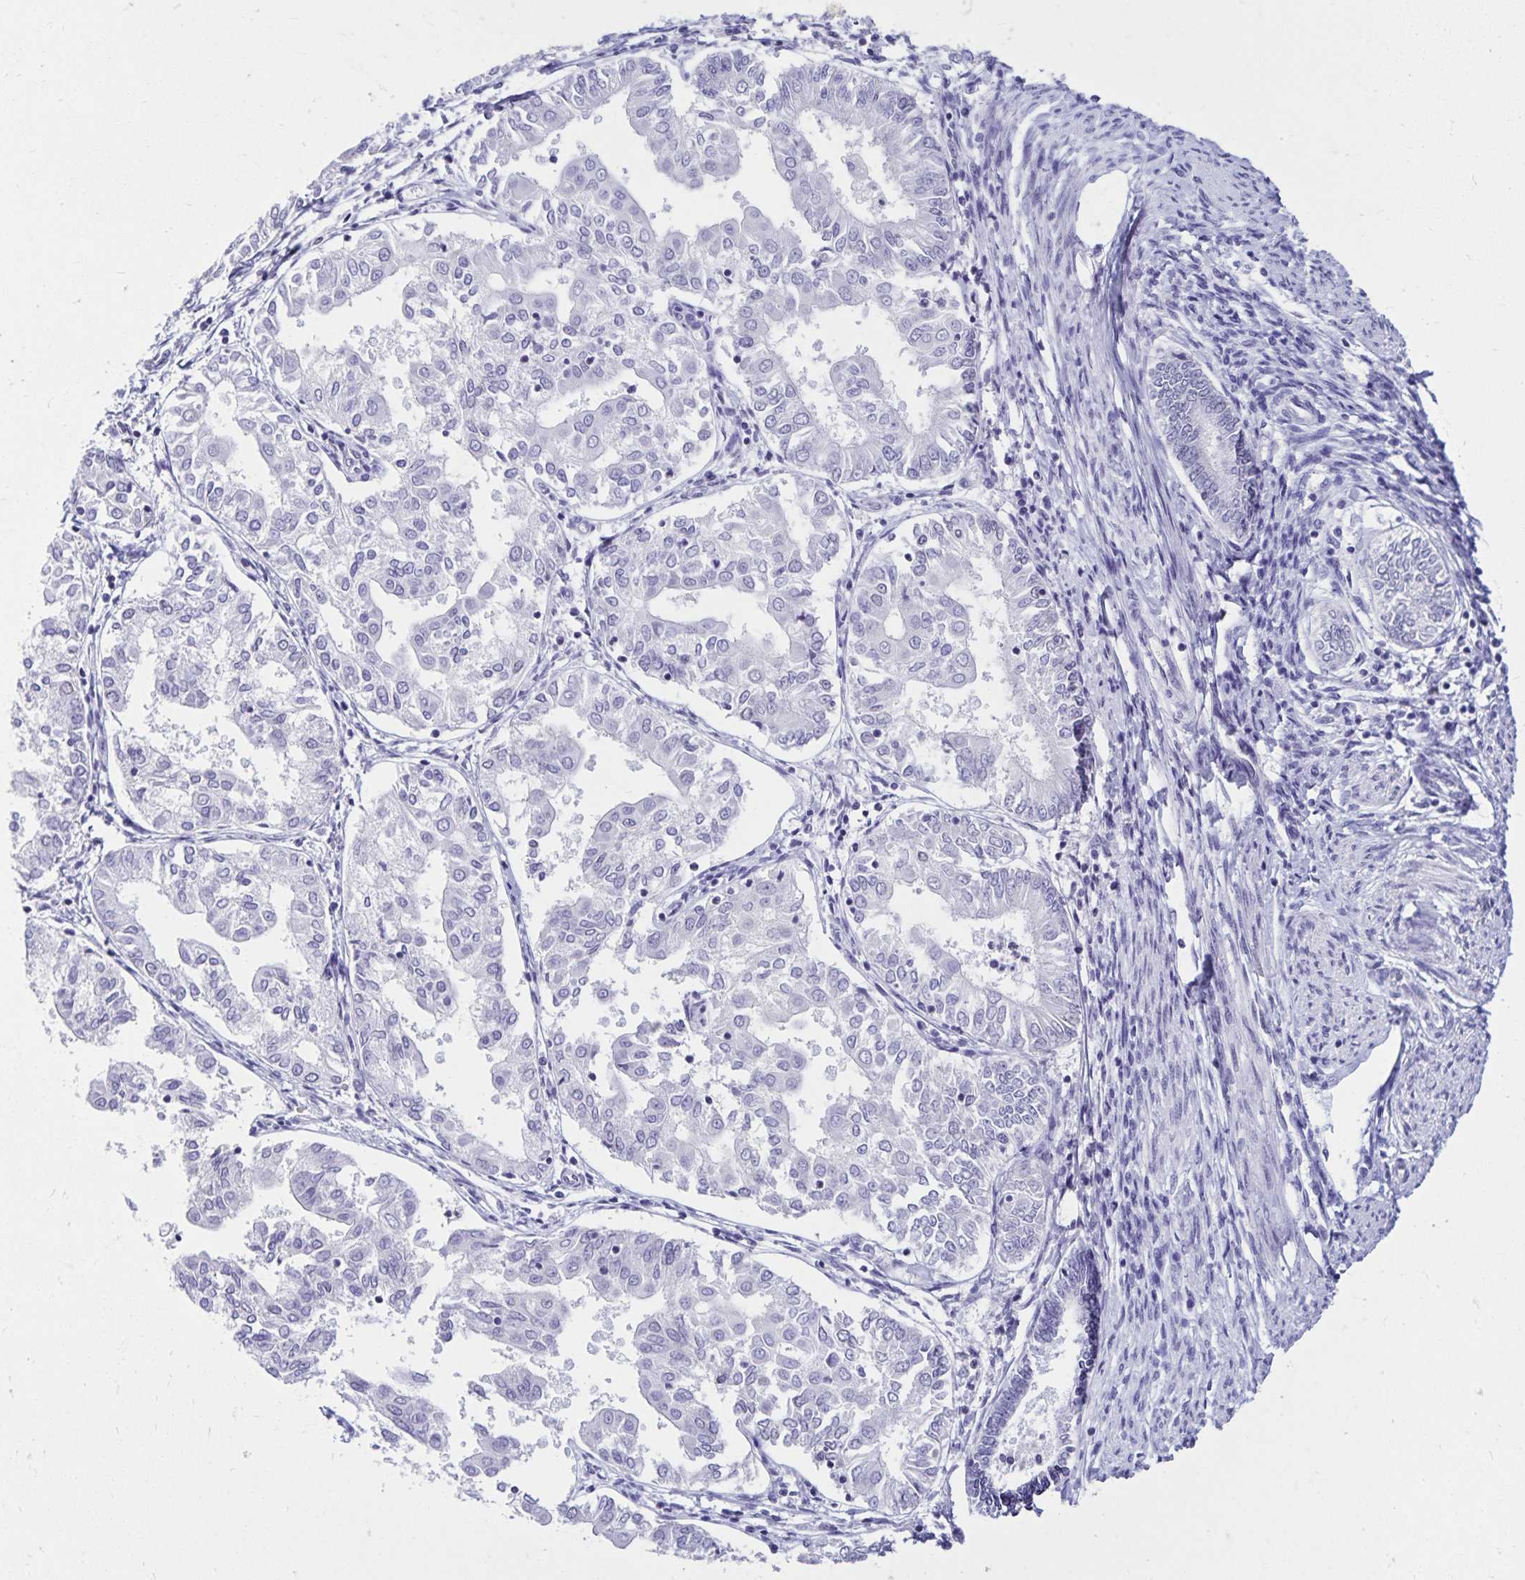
{"staining": {"intensity": "negative", "quantity": "none", "location": "none"}, "tissue": "endometrial cancer", "cell_type": "Tumor cells", "image_type": "cancer", "snomed": [{"axis": "morphology", "description": "Adenocarcinoma, NOS"}, {"axis": "topography", "description": "Endometrium"}], "caption": "Immunohistochemistry (IHC) of endometrial cancer shows no expression in tumor cells.", "gene": "FAM166C", "patient": {"sex": "female", "age": 68}}